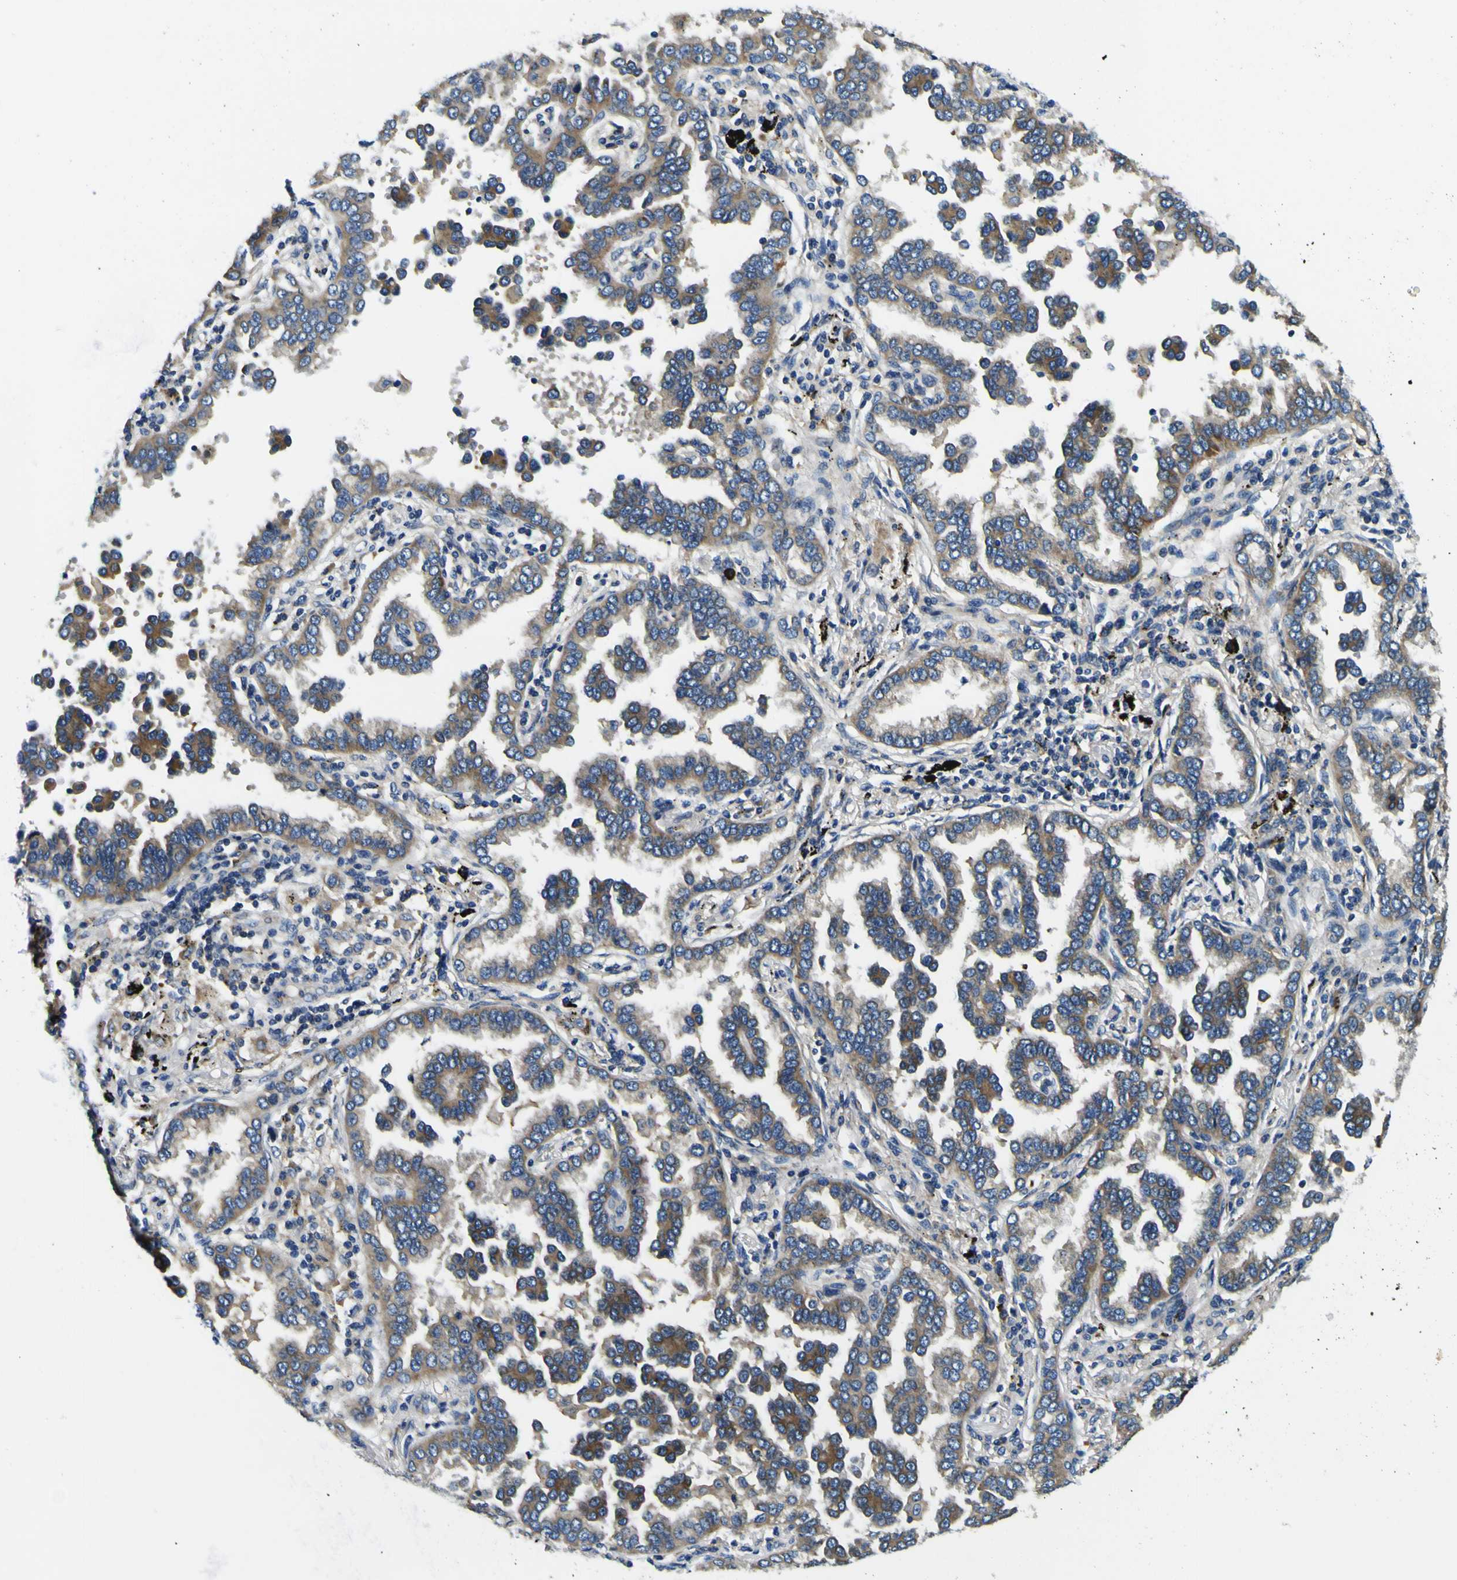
{"staining": {"intensity": "moderate", "quantity": ">75%", "location": "cytoplasmic/membranous"}, "tissue": "lung cancer", "cell_type": "Tumor cells", "image_type": "cancer", "snomed": [{"axis": "morphology", "description": "Normal tissue, NOS"}, {"axis": "morphology", "description": "Adenocarcinoma, NOS"}, {"axis": "topography", "description": "Lung"}], "caption": "Protein expression analysis of human lung cancer (adenocarcinoma) reveals moderate cytoplasmic/membranous staining in approximately >75% of tumor cells.", "gene": "CLSTN1", "patient": {"sex": "male", "age": 59}}